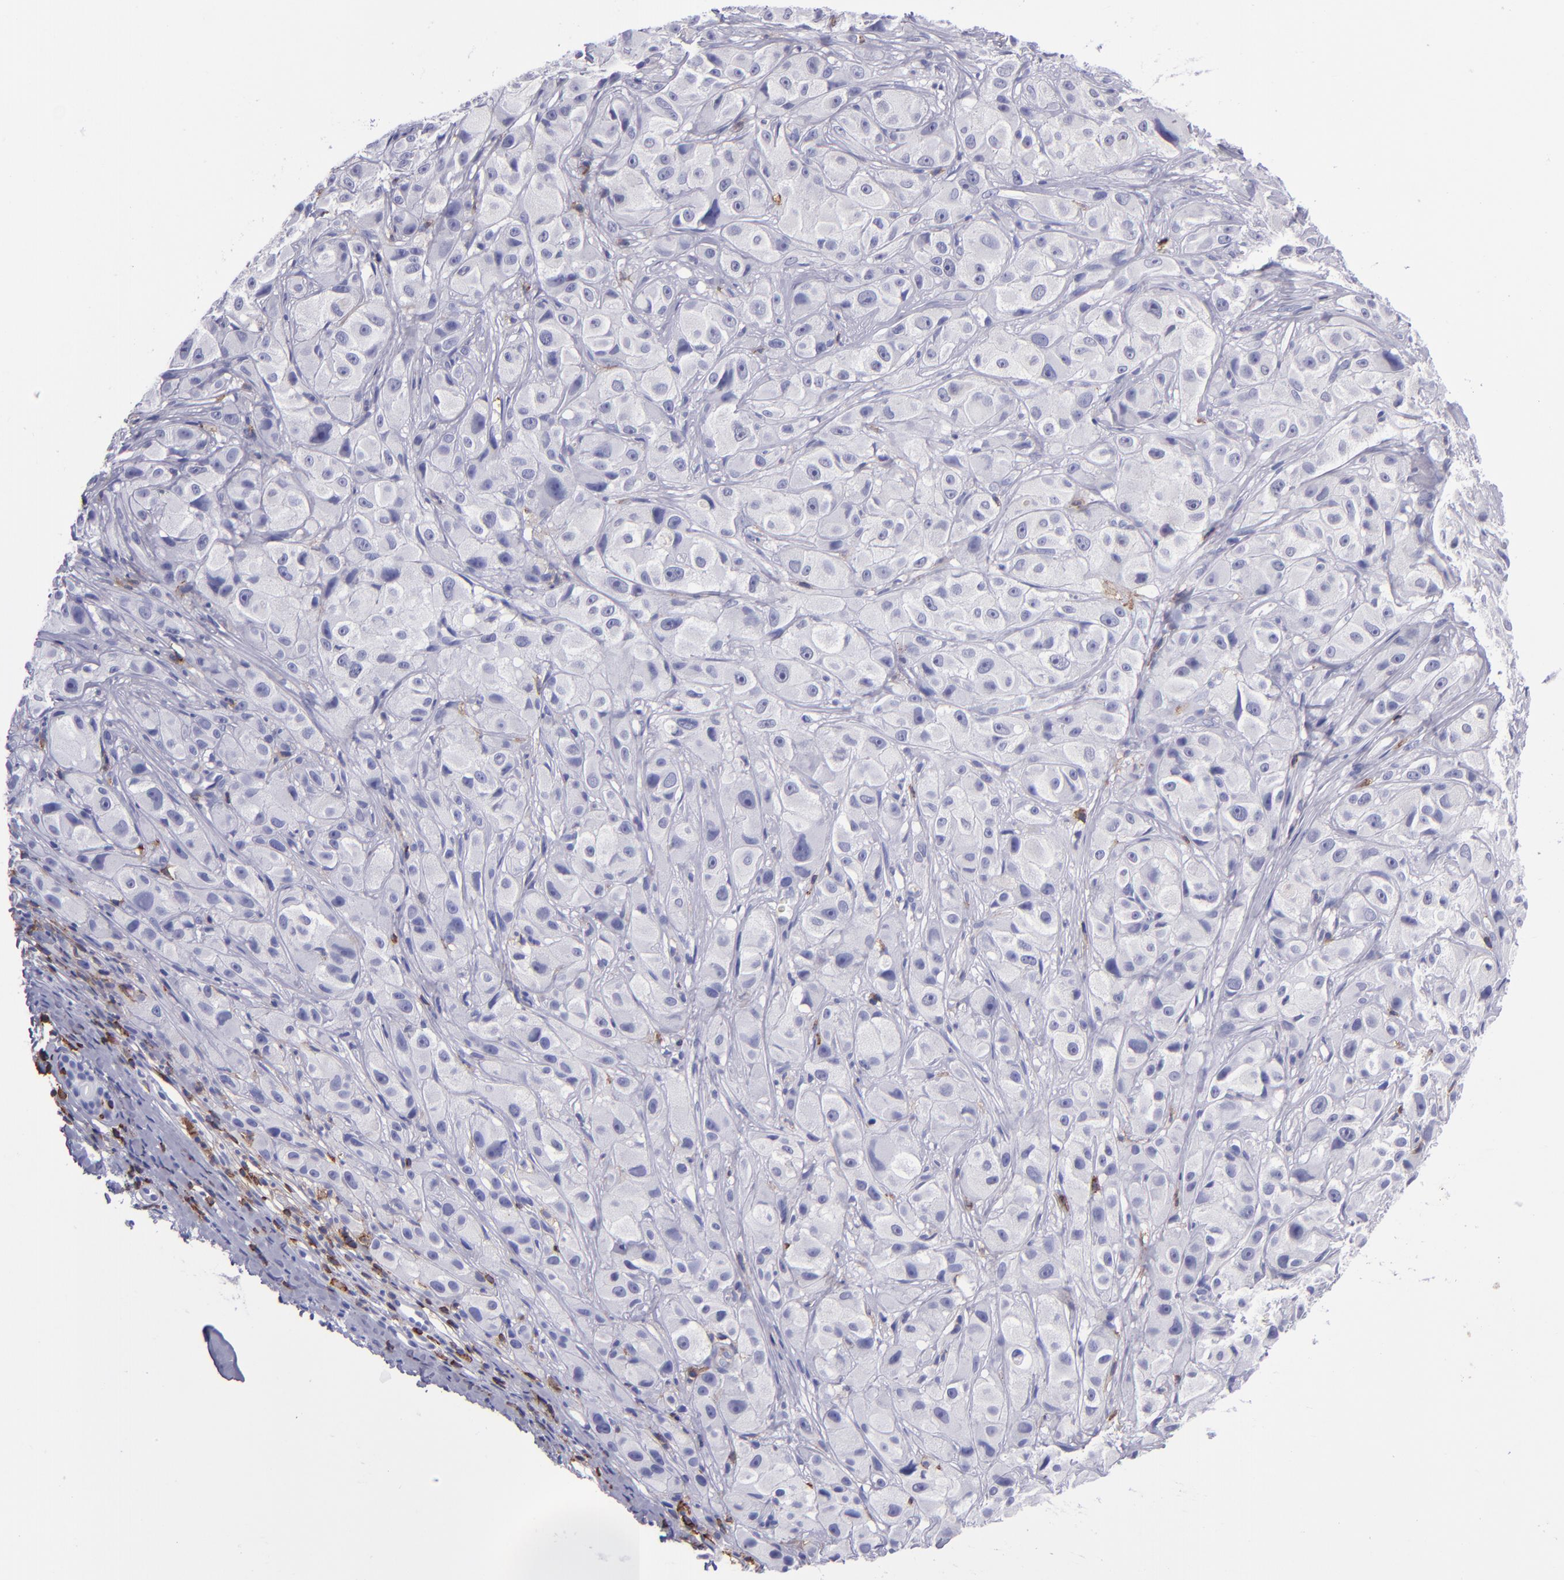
{"staining": {"intensity": "negative", "quantity": "none", "location": "none"}, "tissue": "melanoma", "cell_type": "Tumor cells", "image_type": "cancer", "snomed": [{"axis": "morphology", "description": "Malignant melanoma, NOS"}, {"axis": "topography", "description": "Skin"}], "caption": "Malignant melanoma was stained to show a protein in brown. There is no significant expression in tumor cells.", "gene": "ICAM3", "patient": {"sex": "male", "age": 56}}